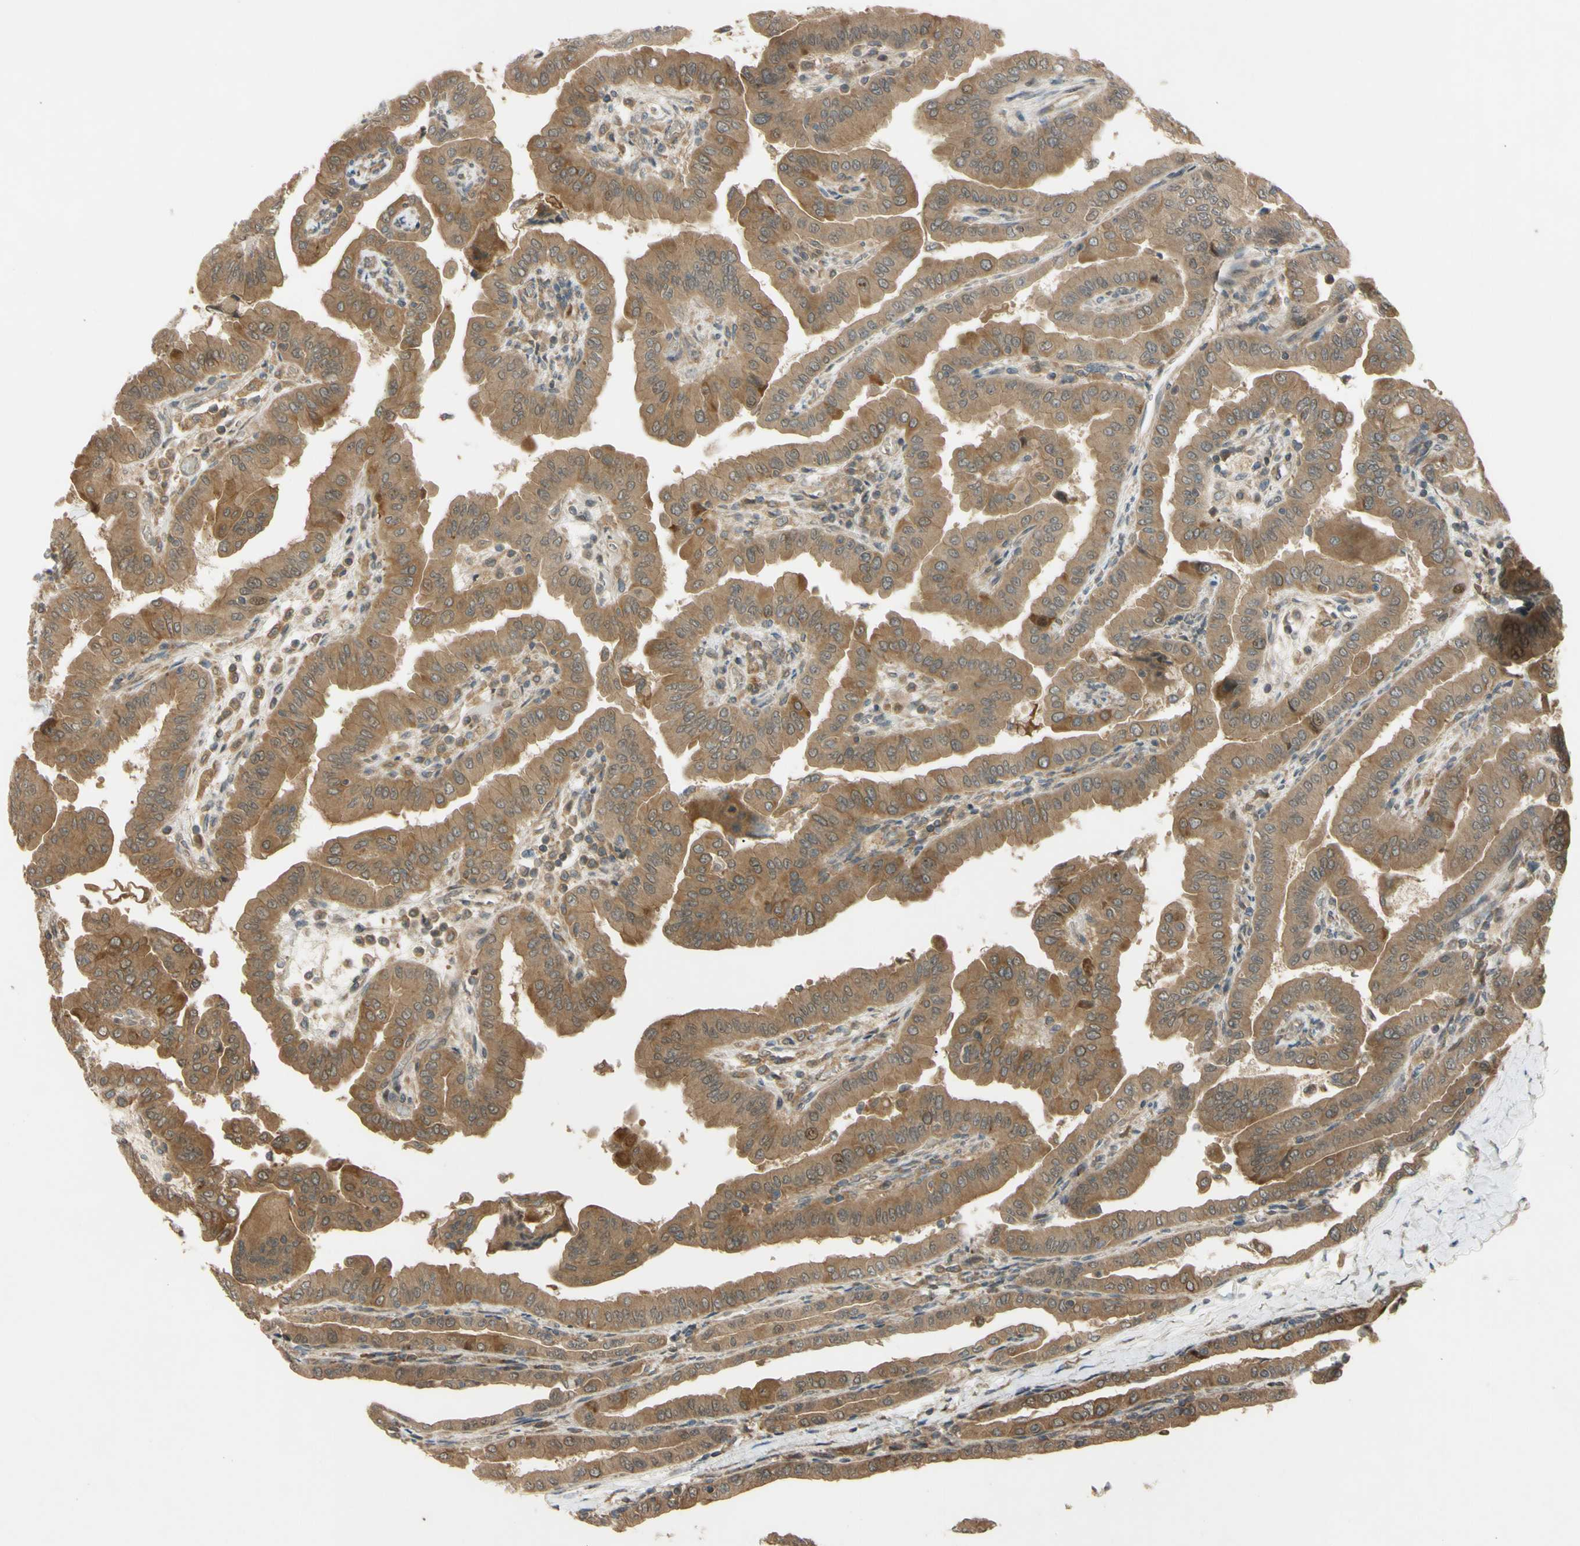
{"staining": {"intensity": "moderate", "quantity": ">75%", "location": "cytoplasmic/membranous"}, "tissue": "thyroid cancer", "cell_type": "Tumor cells", "image_type": "cancer", "snomed": [{"axis": "morphology", "description": "Papillary adenocarcinoma, NOS"}, {"axis": "topography", "description": "Thyroid gland"}], "caption": "Immunohistochemical staining of thyroid papillary adenocarcinoma demonstrates medium levels of moderate cytoplasmic/membranous protein staining in about >75% of tumor cells.", "gene": "FLII", "patient": {"sex": "male", "age": 33}}